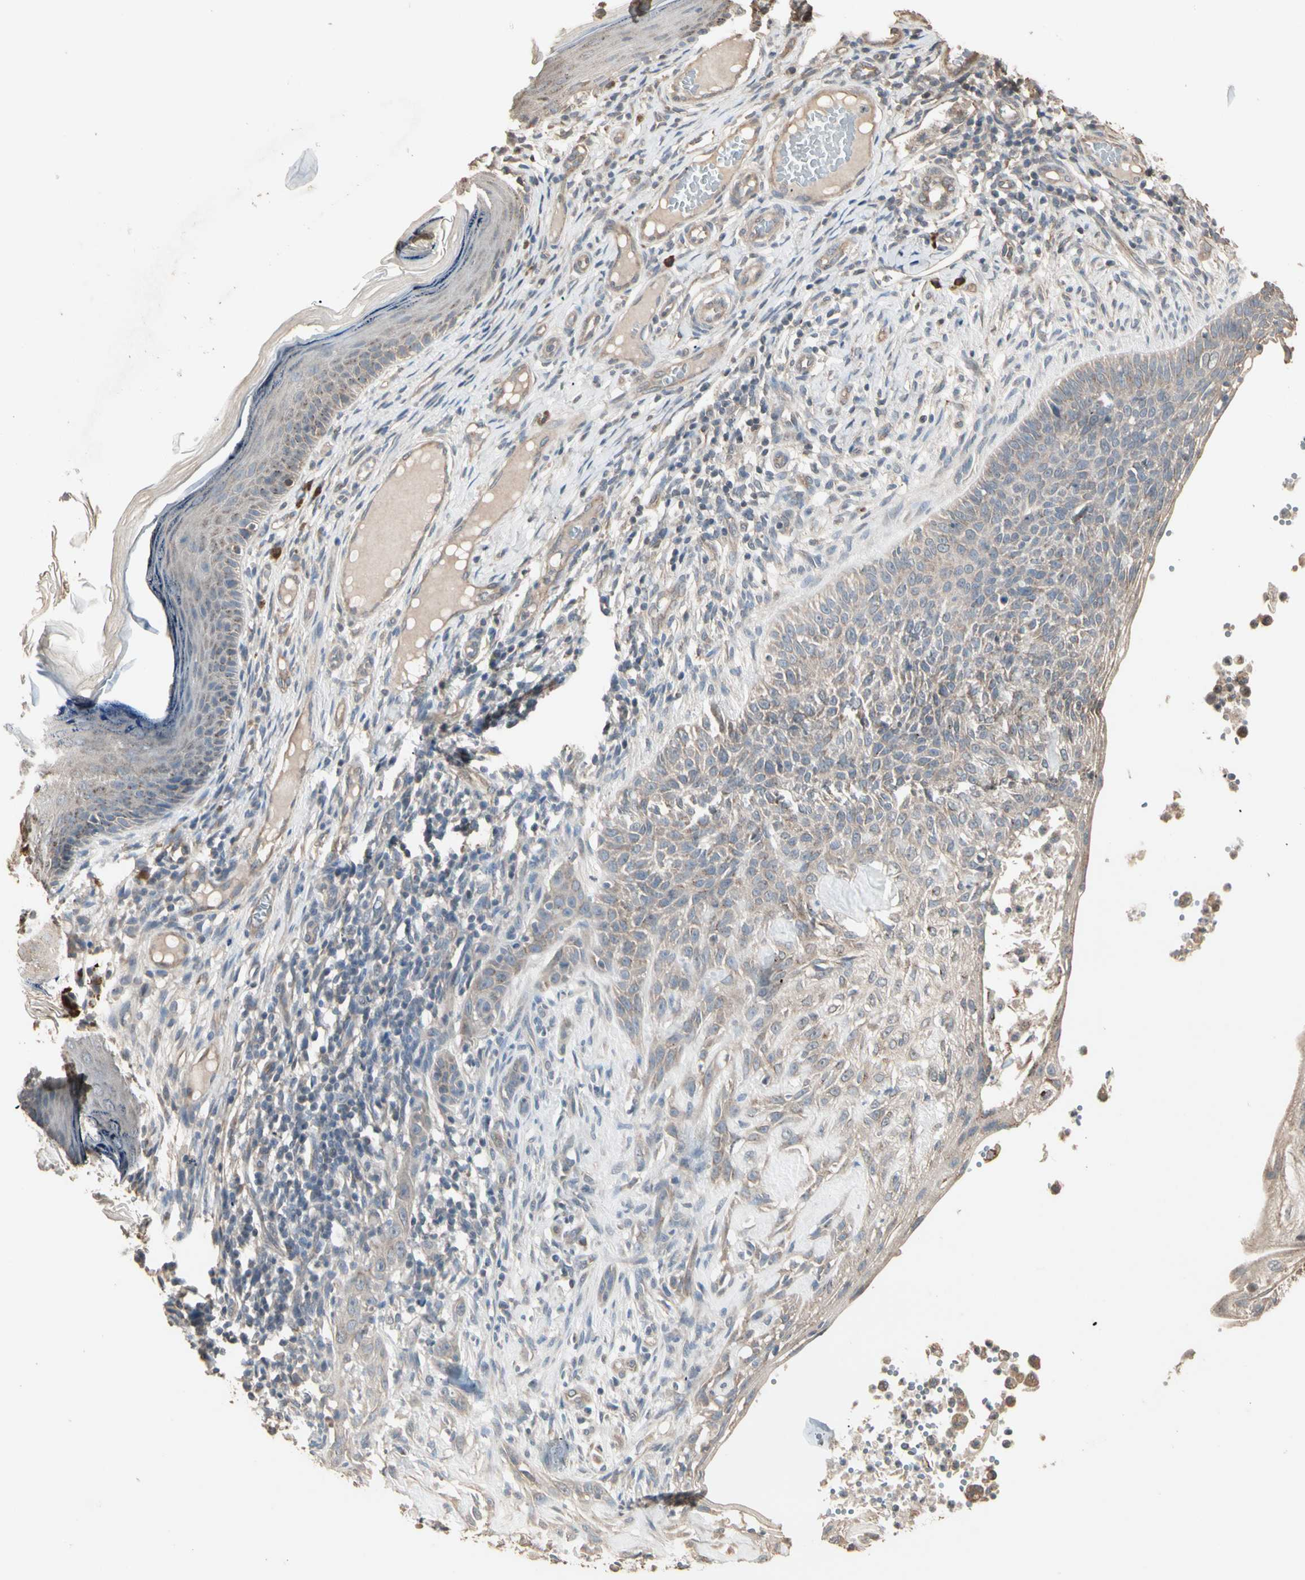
{"staining": {"intensity": "weak", "quantity": "25%-75%", "location": "cytoplasmic/membranous"}, "tissue": "skin cancer", "cell_type": "Tumor cells", "image_type": "cancer", "snomed": [{"axis": "morphology", "description": "Normal tissue, NOS"}, {"axis": "morphology", "description": "Basal cell carcinoma"}, {"axis": "topography", "description": "Skin"}], "caption": "Weak cytoplasmic/membranous expression is identified in about 25%-75% of tumor cells in skin cancer (basal cell carcinoma).", "gene": "GALNT3", "patient": {"sex": "male", "age": 87}}